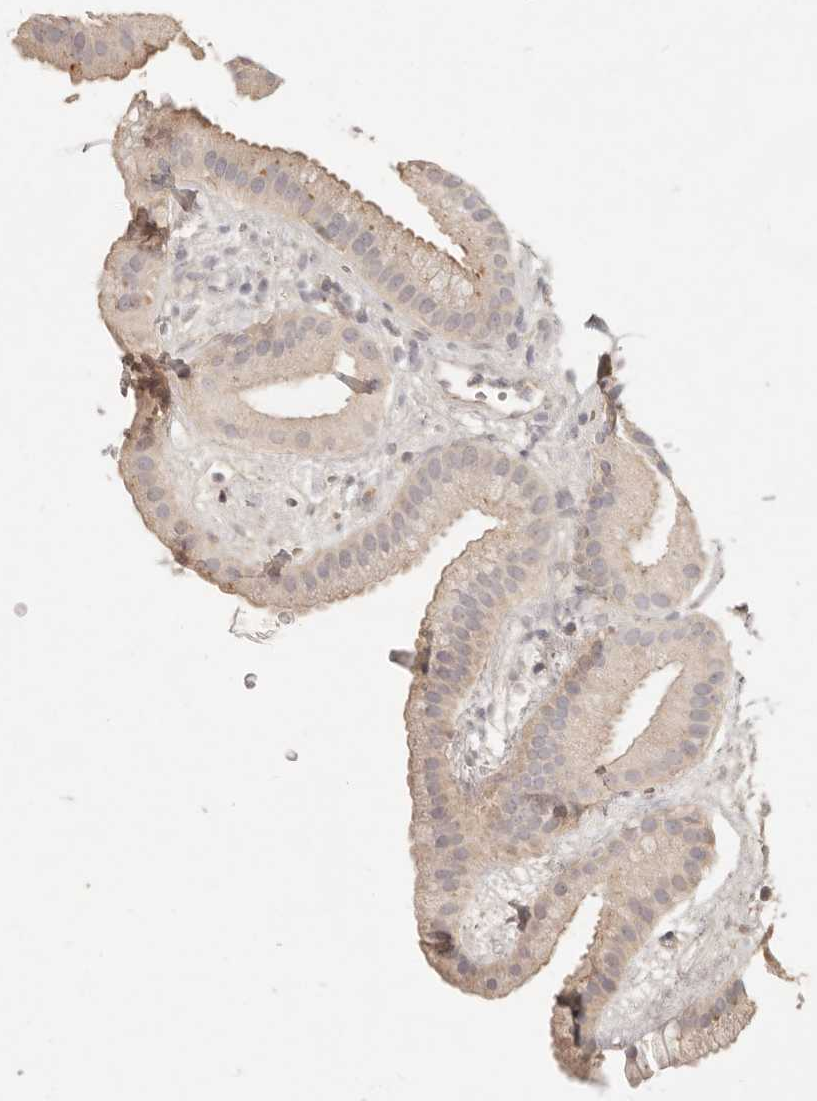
{"staining": {"intensity": "weak", "quantity": "25%-75%", "location": "cytoplasmic/membranous"}, "tissue": "gallbladder", "cell_type": "Glandular cells", "image_type": "normal", "snomed": [{"axis": "morphology", "description": "Normal tissue, NOS"}, {"axis": "topography", "description": "Gallbladder"}], "caption": "High-power microscopy captured an immunohistochemistry (IHC) histopathology image of benign gallbladder, revealing weak cytoplasmic/membranous expression in approximately 25%-75% of glandular cells. (Brightfield microscopy of DAB IHC at high magnification).", "gene": "NECAP2", "patient": {"sex": "female", "age": 64}}